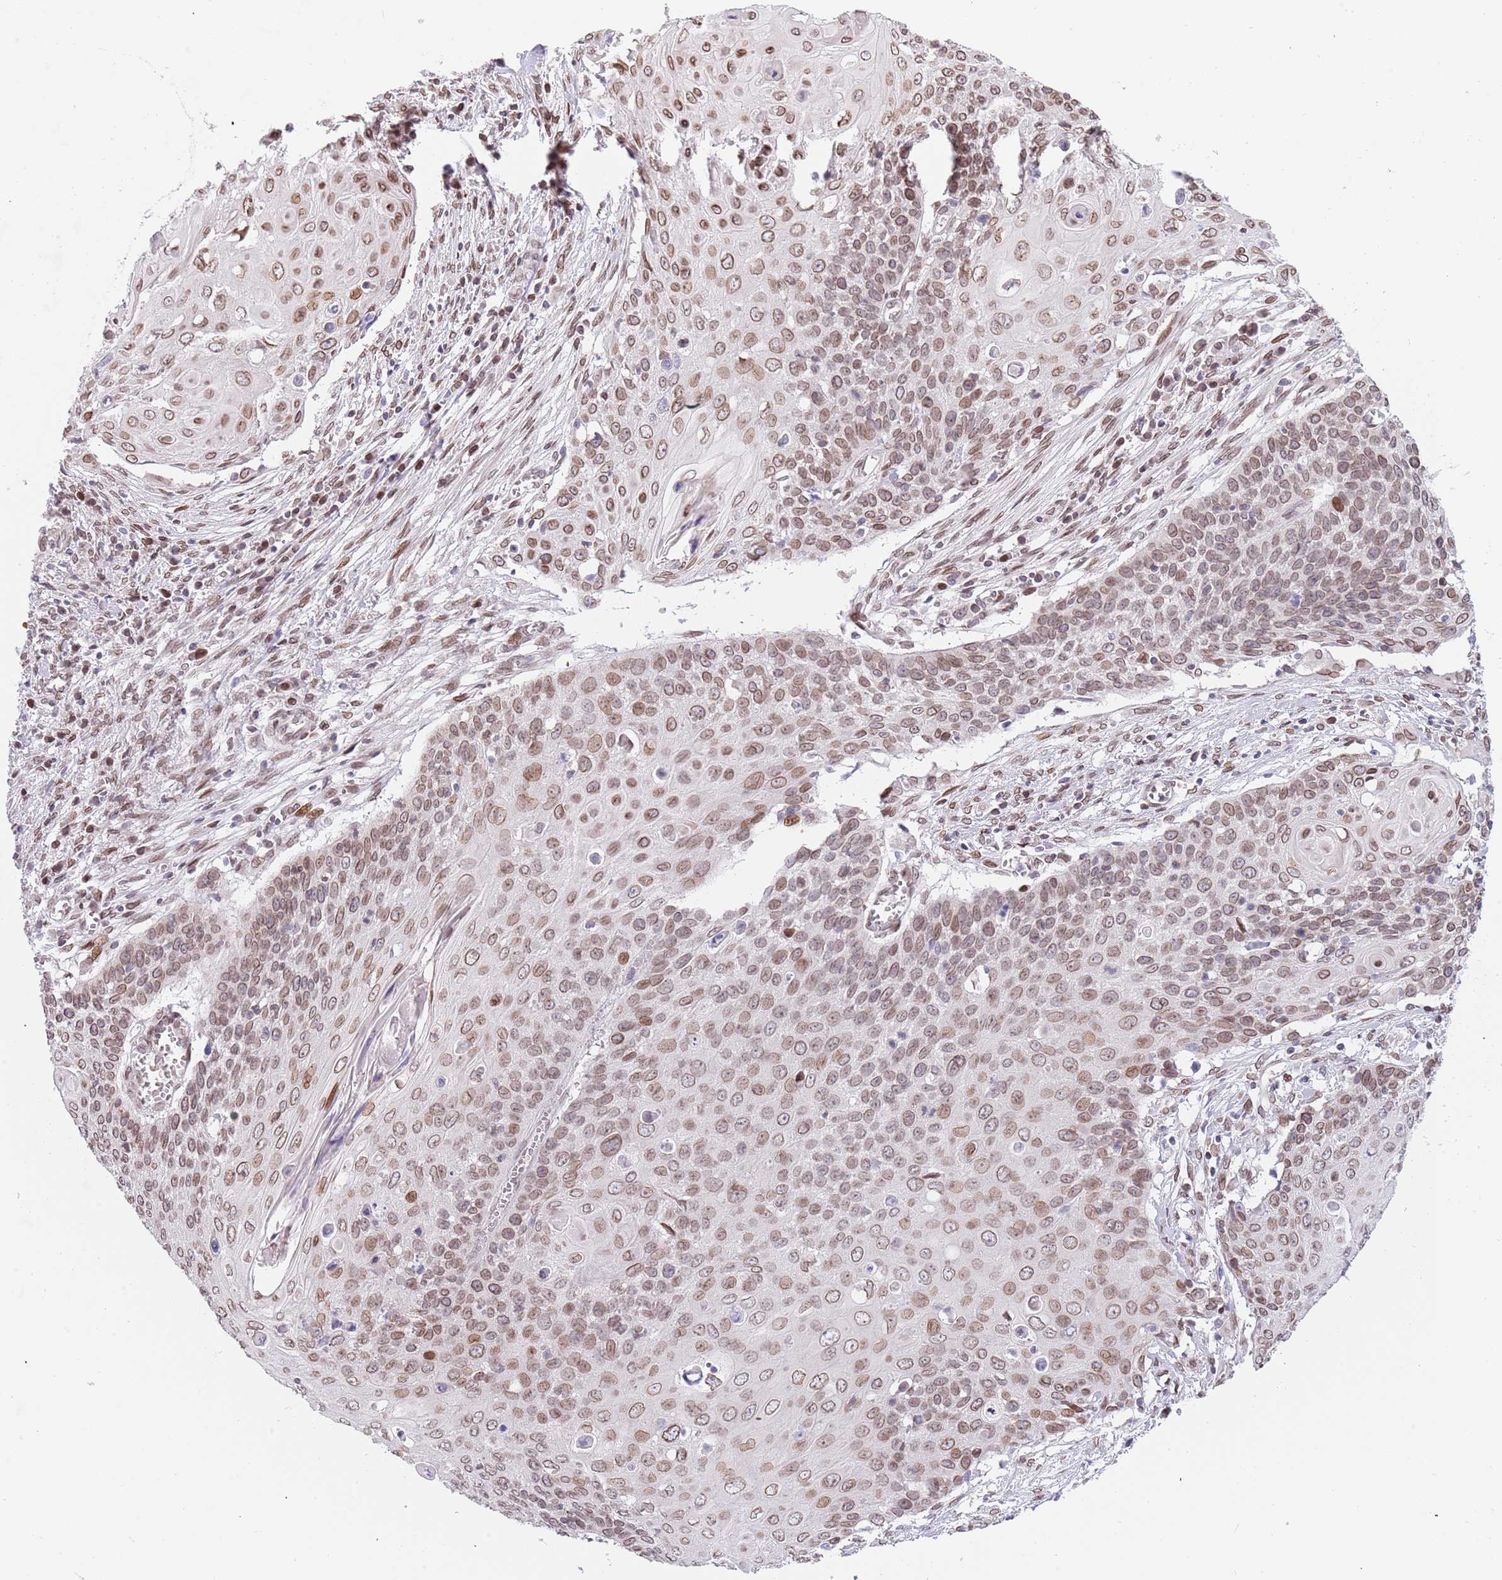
{"staining": {"intensity": "moderate", "quantity": ">75%", "location": "cytoplasmic/membranous,nuclear"}, "tissue": "cervical cancer", "cell_type": "Tumor cells", "image_type": "cancer", "snomed": [{"axis": "morphology", "description": "Squamous cell carcinoma, NOS"}, {"axis": "topography", "description": "Cervix"}], "caption": "A photomicrograph showing moderate cytoplasmic/membranous and nuclear positivity in approximately >75% of tumor cells in cervical squamous cell carcinoma, as visualized by brown immunohistochemical staining.", "gene": "KLHDC2", "patient": {"sex": "female", "age": 39}}